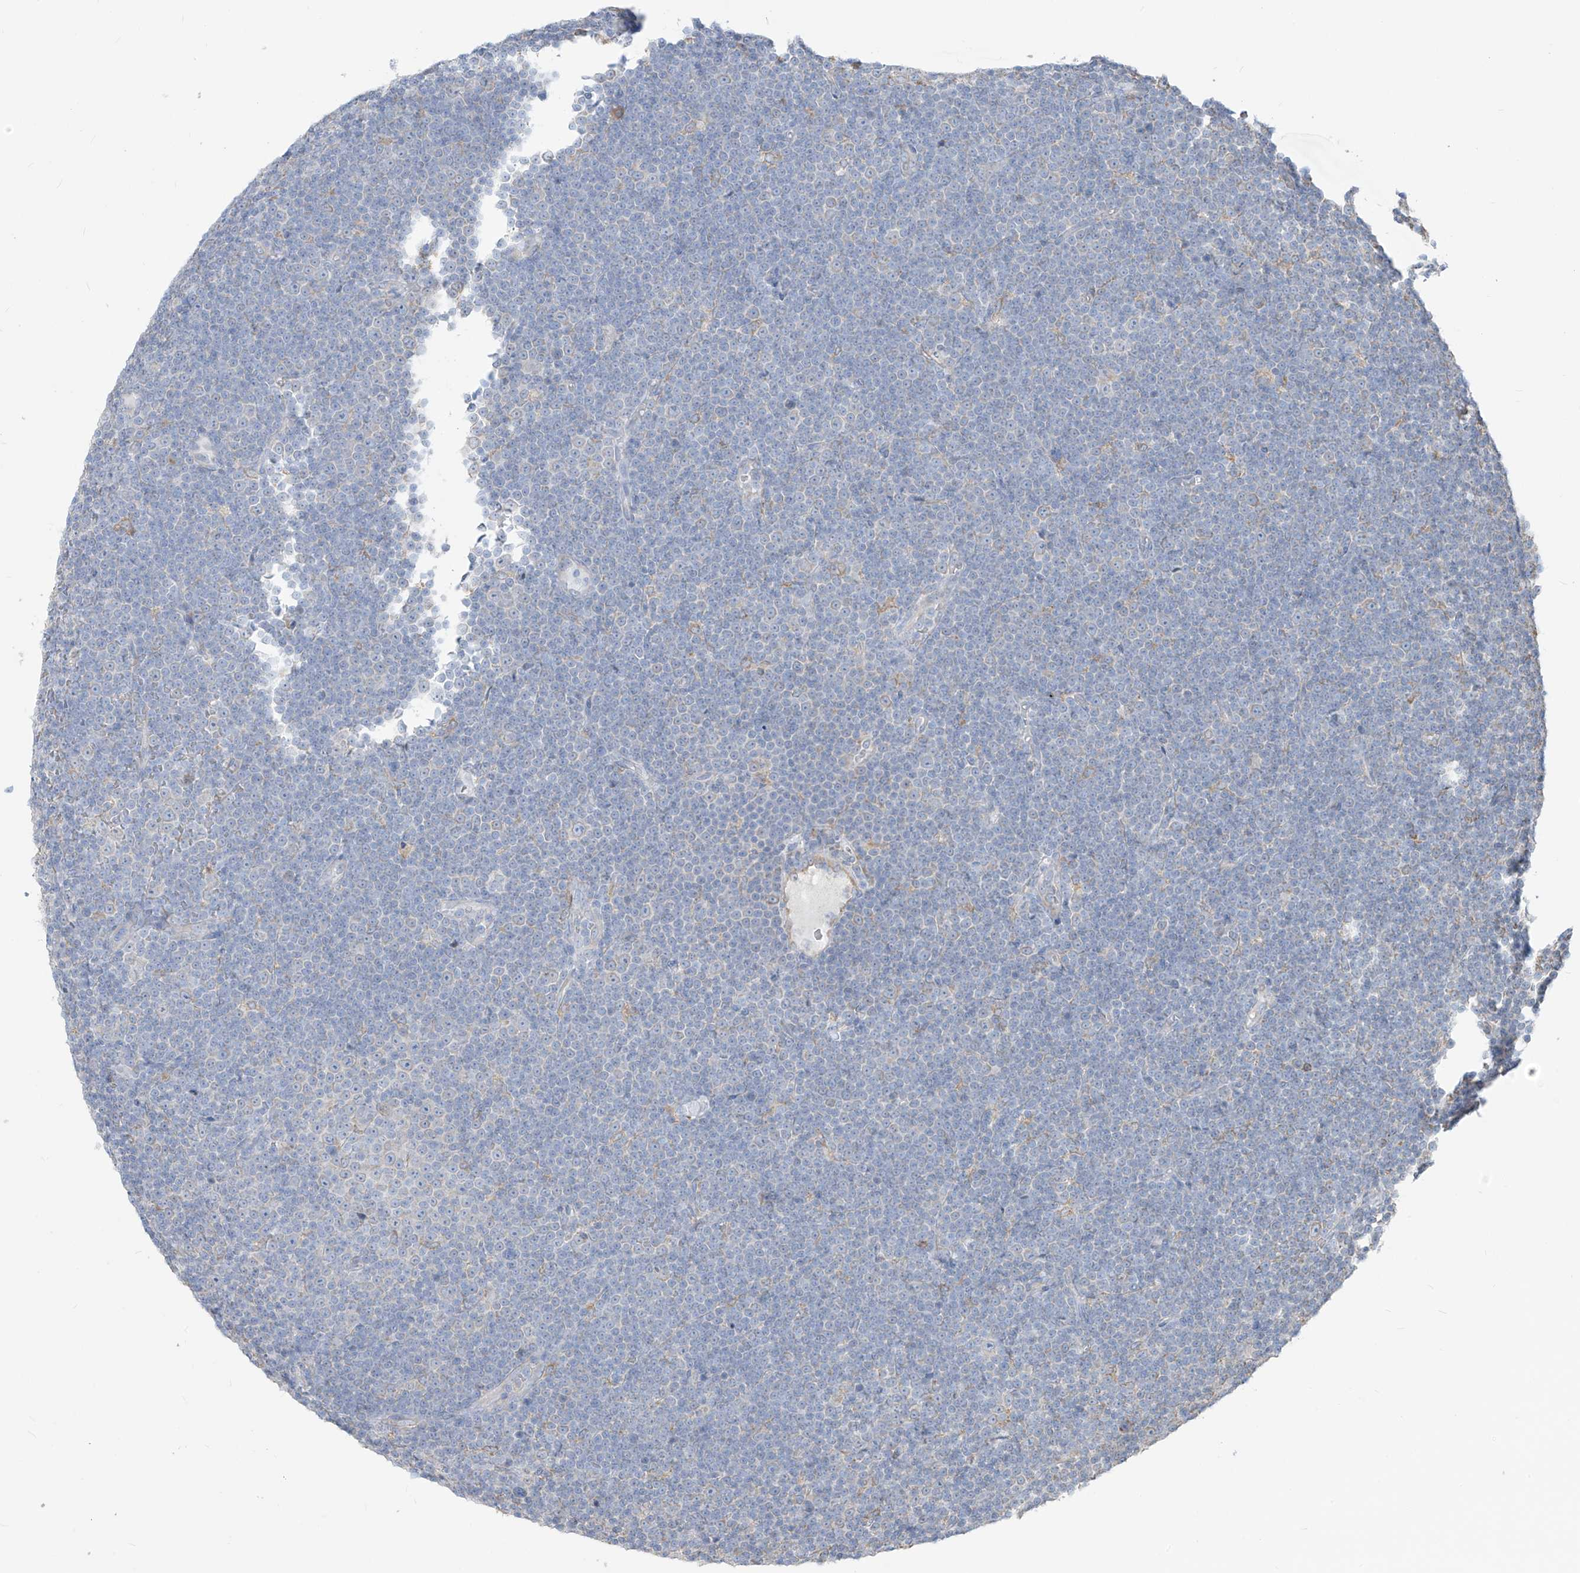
{"staining": {"intensity": "negative", "quantity": "none", "location": "none"}, "tissue": "lymphoma", "cell_type": "Tumor cells", "image_type": "cancer", "snomed": [{"axis": "morphology", "description": "Malignant lymphoma, non-Hodgkin's type, Low grade"}, {"axis": "topography", "description": "Lymph node"}], "caption": "Low-grade malignant lymphoma, non-Hodgkin's type was stained to show a protein in brown. There is no significant staining in tumor cells. (DAB (3,3'-diaminobenzidine) IHC, high magnification).", "gene": "PDIA6", "patient": {"sex": "female", "age": 67}}